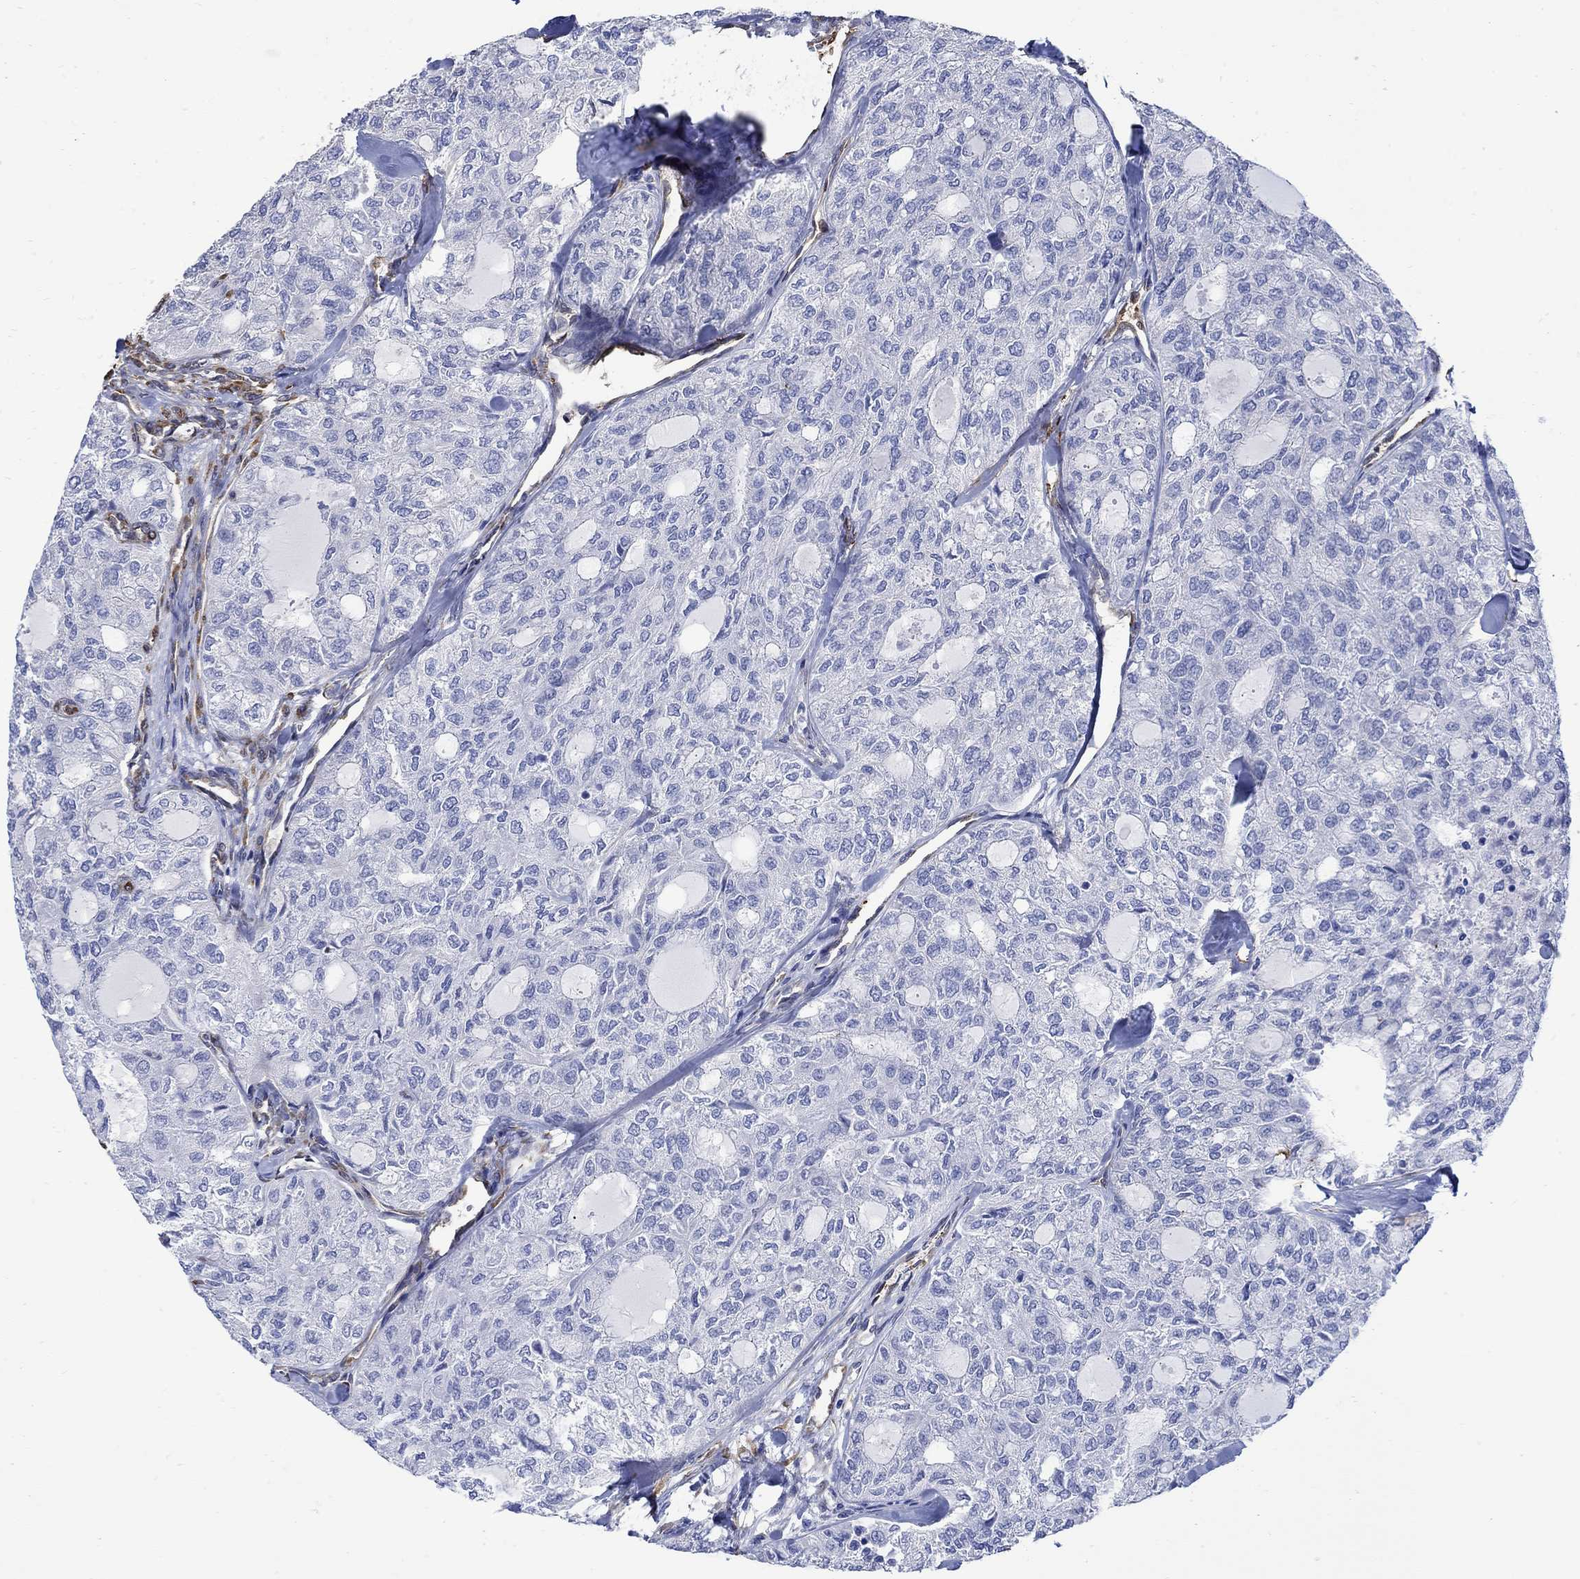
{"staining": {"intensity": "negative", "quantity": "none", "location": "none"}, "tissue": "thyroid cancer", "cell_type": "Tumor cells", "image_type": "cancer", "snomed": [{"axis": "morphology", "description": "Follicular adenoma carcinoma, NOS"}, {"axis": "topography", "description": "Thyroid gland"}], "caption": "Thyroid cancer (follicular adenoma carcinoma) was stained to show a protein in brown. There is no significant staining in tumor cells.", "gene": "TGM2", "patient": {"sex": "male", "age": 75}}